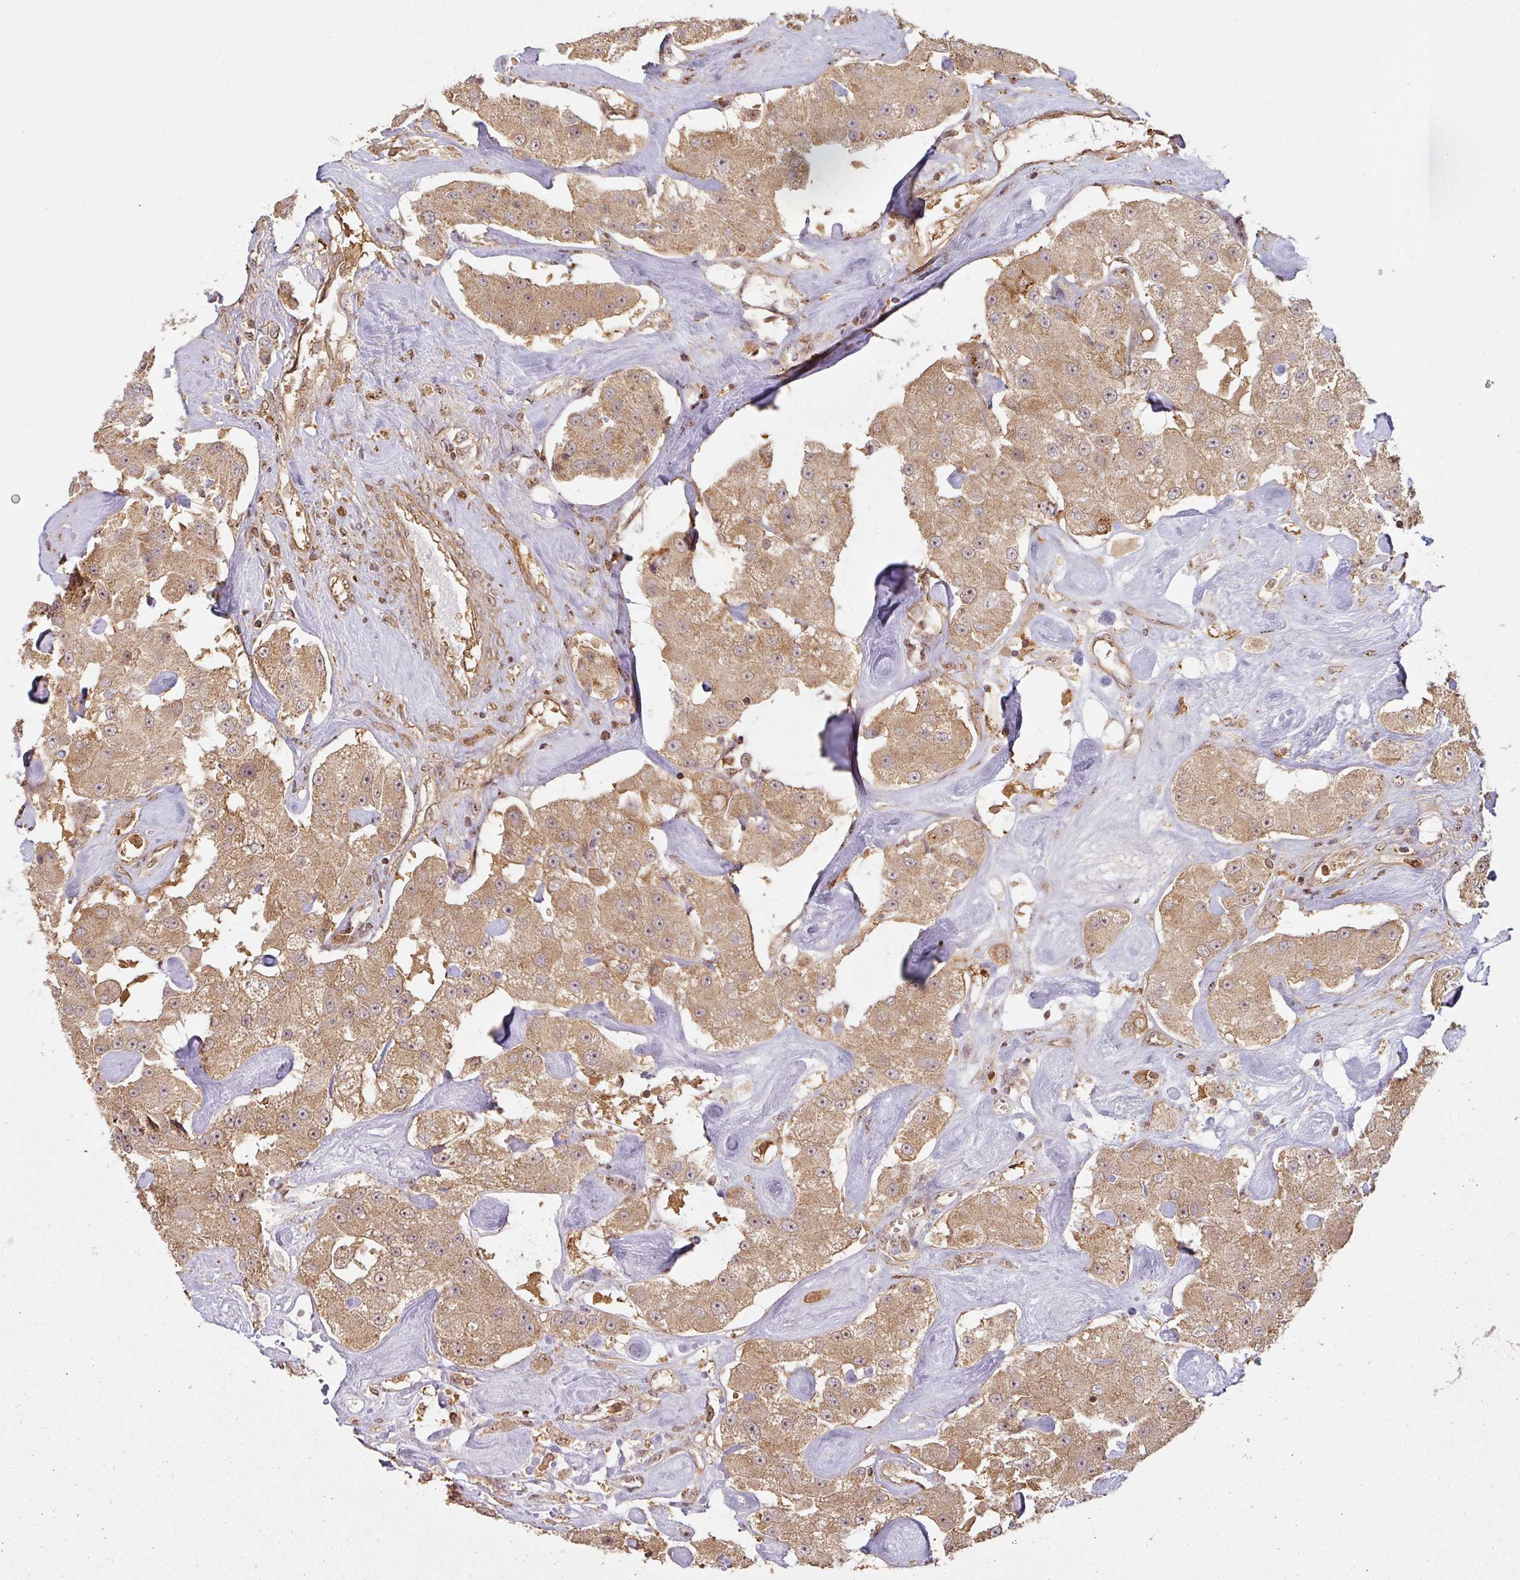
{"staining": {"intensity": "moderate", "quantity": ">75%", "location": "cytoplasmic/membranous,nuclear"}, "tissue": "carcinoid", "cell_type": "Tumor cells", "image_type": "cancer", "snomed": [{"axis": "morphology", "description": "Carcinoid, malignant, NOS"}, {"axis": "topography", "description": "Pancreas"}], "caption": "A medium amount of moderate cytoplasmic/membranous and nuclear positivity is seen in about >75% of tumor cells in malignant carcinoid tissue.", "gene": "ZNF322", "patient": {"sex": "male", "age": 41}}